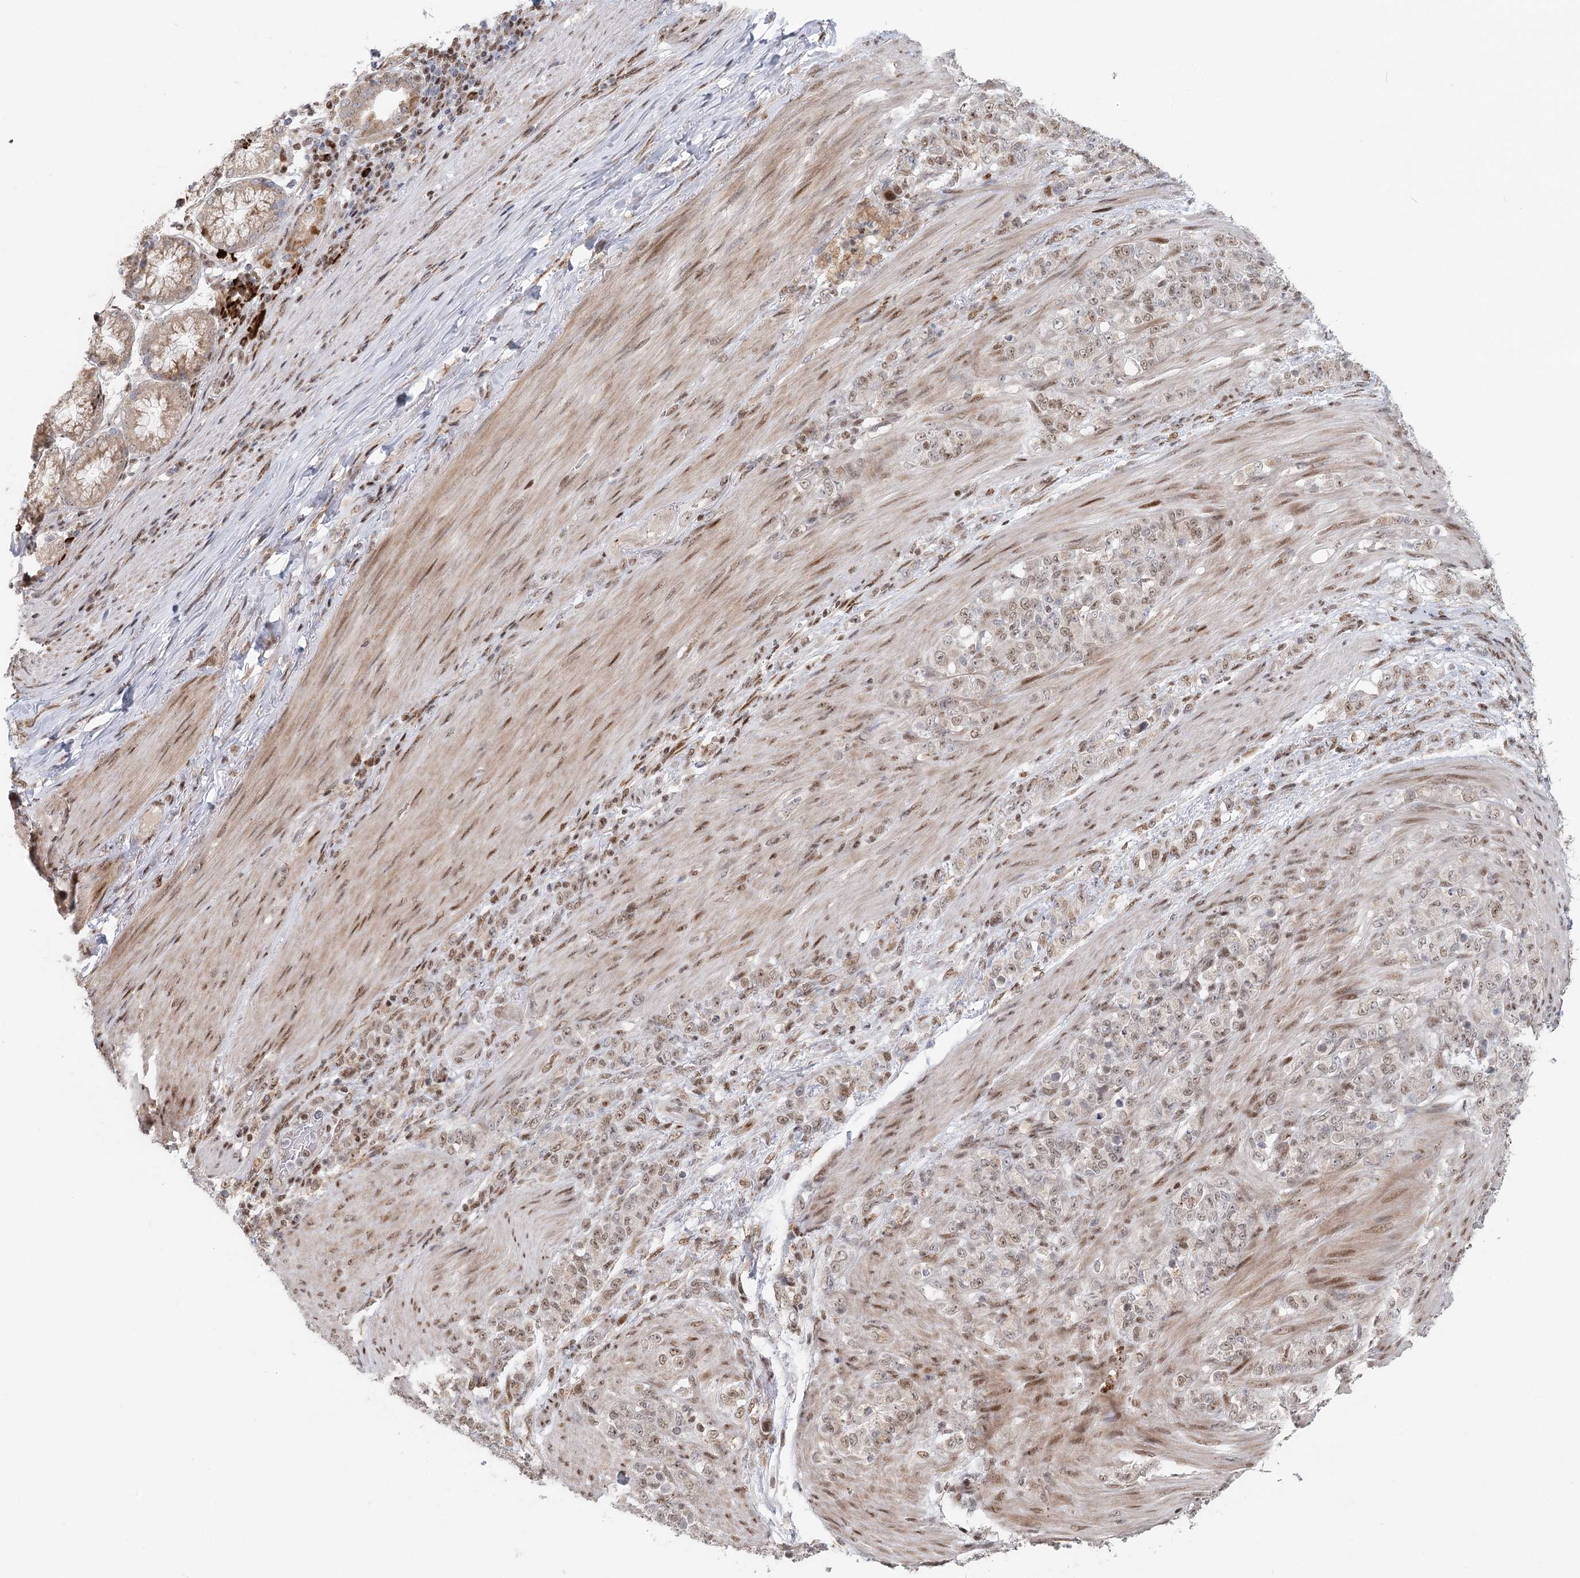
{"staining": {"intensity": "weak", "quantity": "25%-75%", "location": "nuclear"}, "tissue": "stomach cancer", "cell_type": "Tumor cells", "image_type": "cancer", "snomed": [{"axis": "morphology", "description": "Adenocarcinoma, NOS"}, {"axis": "topography", "description": "Stomach"}], "caption": "Immunohistochemical staining of stomach cancer shows low levels of weak nuclear expression in approximately 25%-75% of tumor cells.", "gene": "BNIP5", "patient": {"sex": "female", "age": 79}}